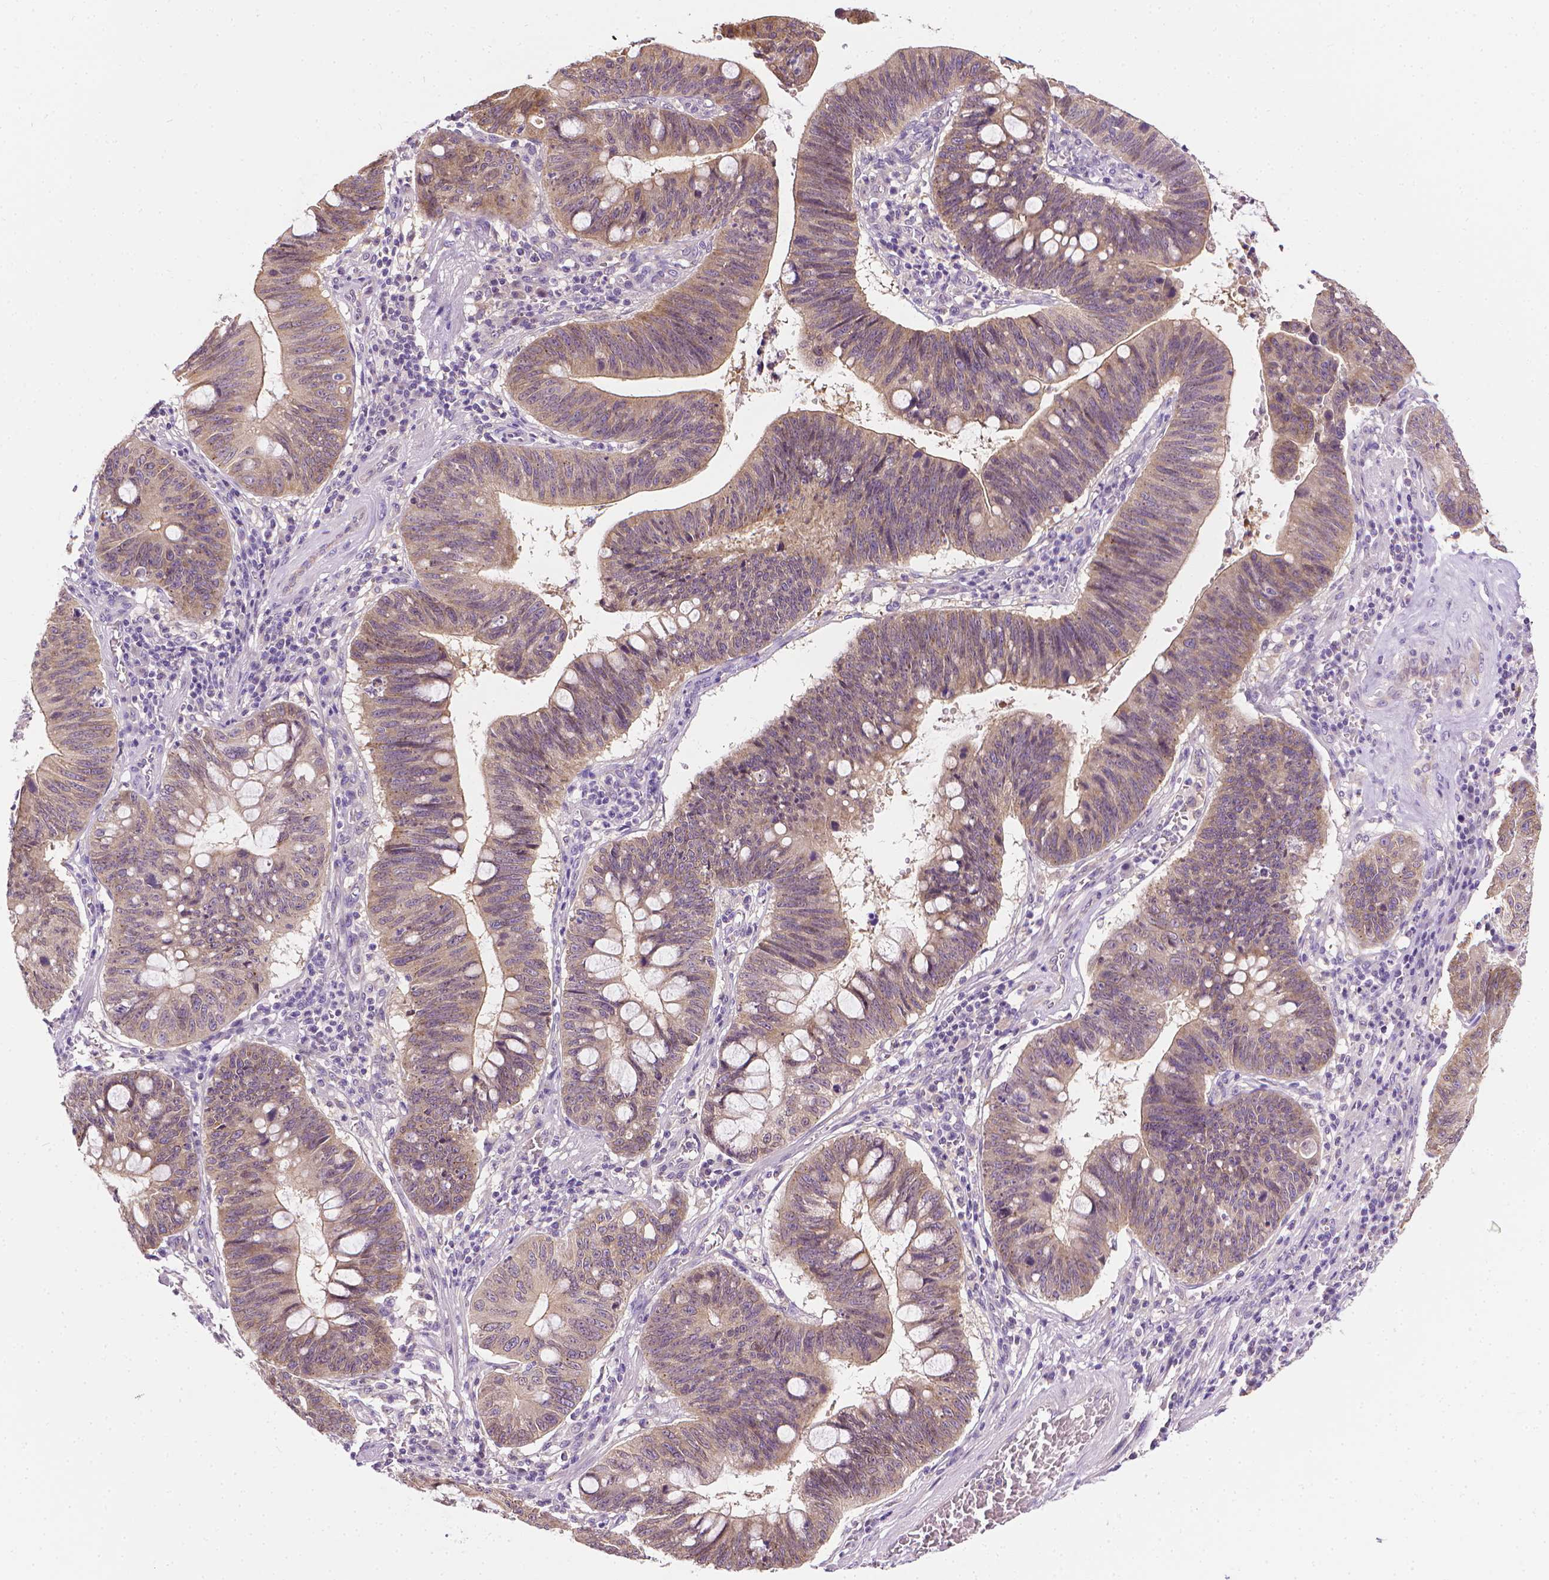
{"staining": {"intensity": "weak", "quantity": "25%-75%", "location": "cytoplasmic/membranous"}, "tissue": "stomach cancer", "cell_type": "Tumor cells", "image_type": "cancer", "snomed": [{"axis": "morphology", "description": "Adenocarcinoma, NOS"}, {"axis": "topography", "description": "Stomach"}], "caption": "This is a micrograph of immunohistochemistry staining of stomach cancer (adenocarcinoma), which shows weak staining in the cytoplasmic/membranous of tumor cells.", "gene": "MCOLN3", "patient": {"sex": "male", "age": 59}}